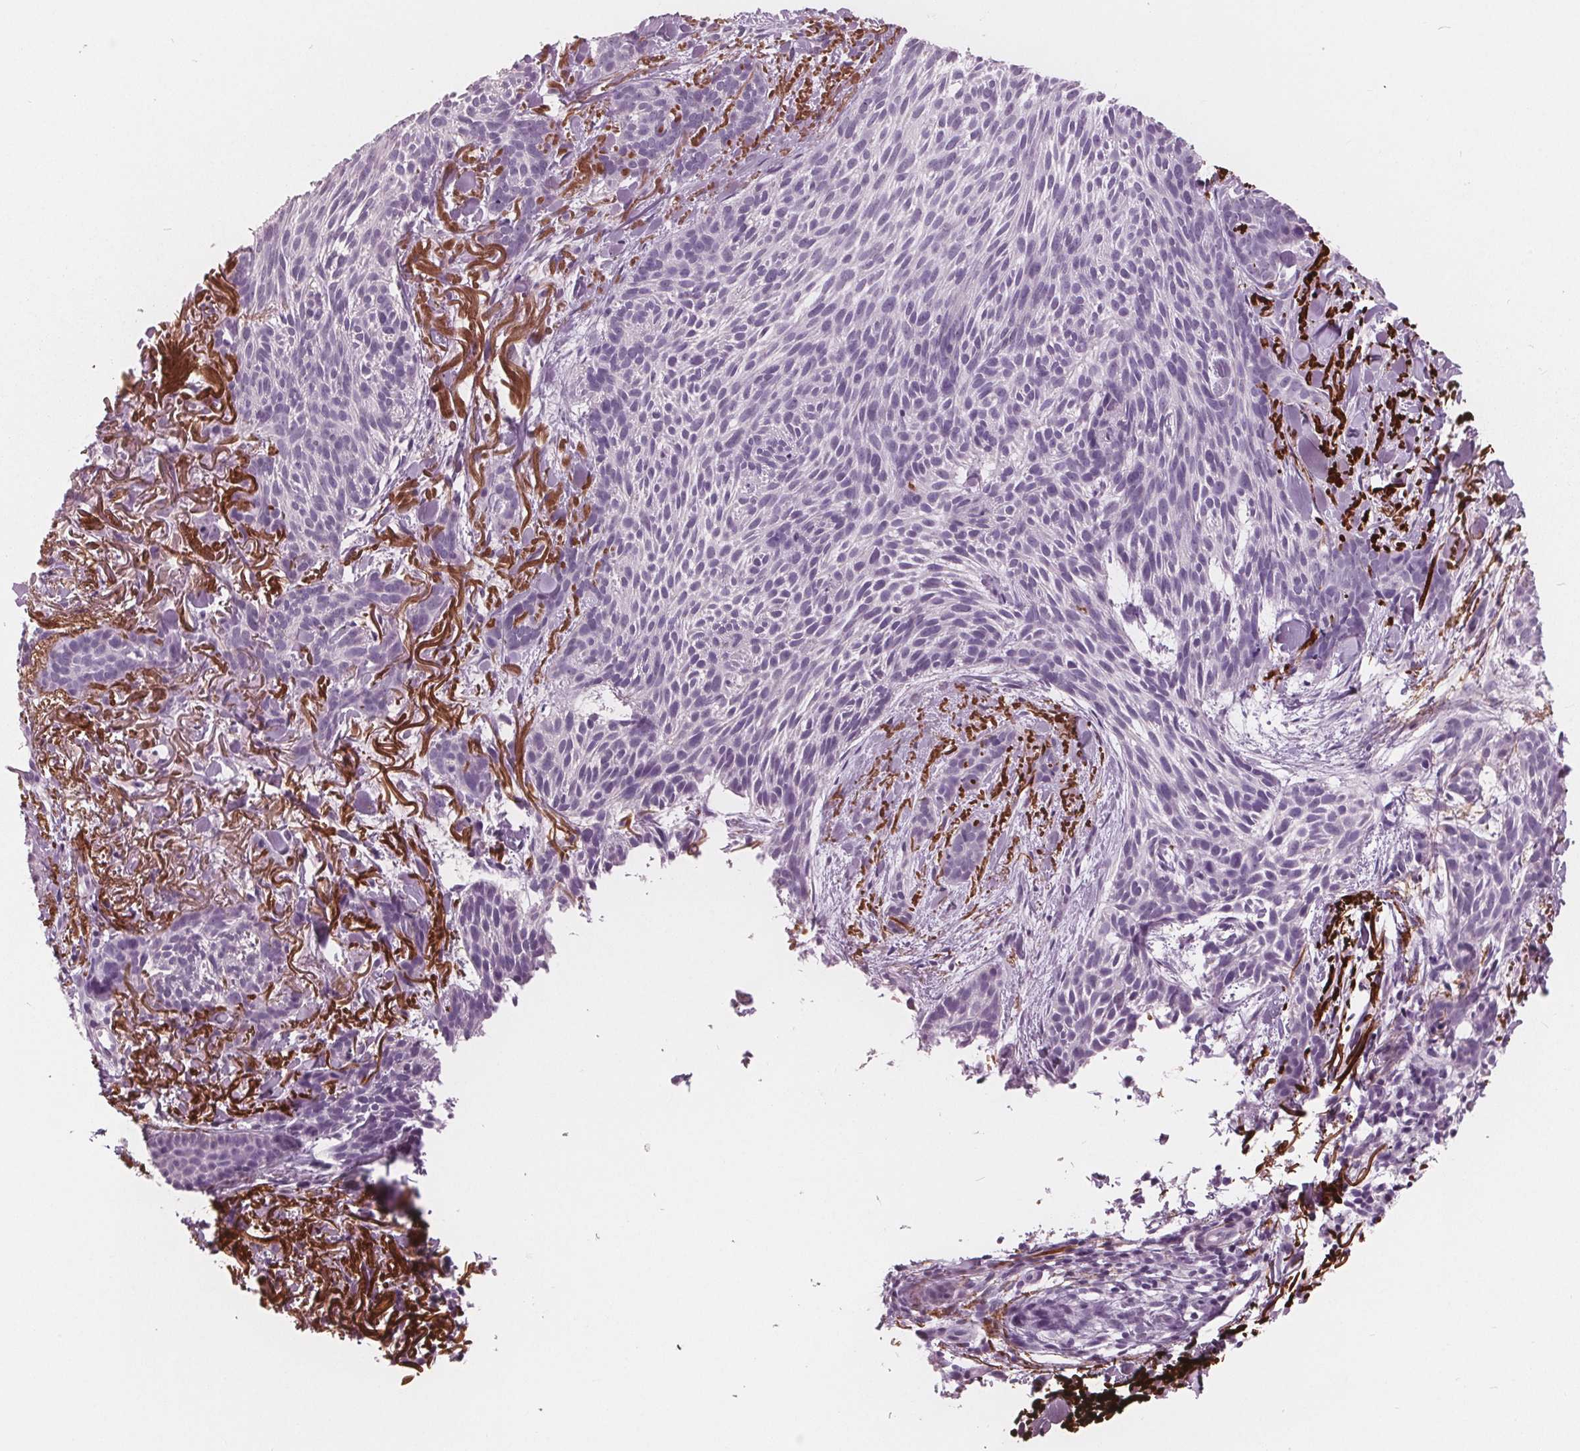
{"staining": {"intensity": "negative", "quantity": "none", "location": "none"}, "tissue": "skin cancer", "cell_type": "Tumor cells", "image_type": "cancer", "snomed": [{"axis": "morphology", "description": "Basal cell carcinoma"}, {"axis": "topography", "description": "Skin"}], "caption": "This is an IHC image of basal cell carcinoma (skin). There is no staining in tumor cells.", "gene": "AMBP", "patient": {"sex": "female", "age": 78}}